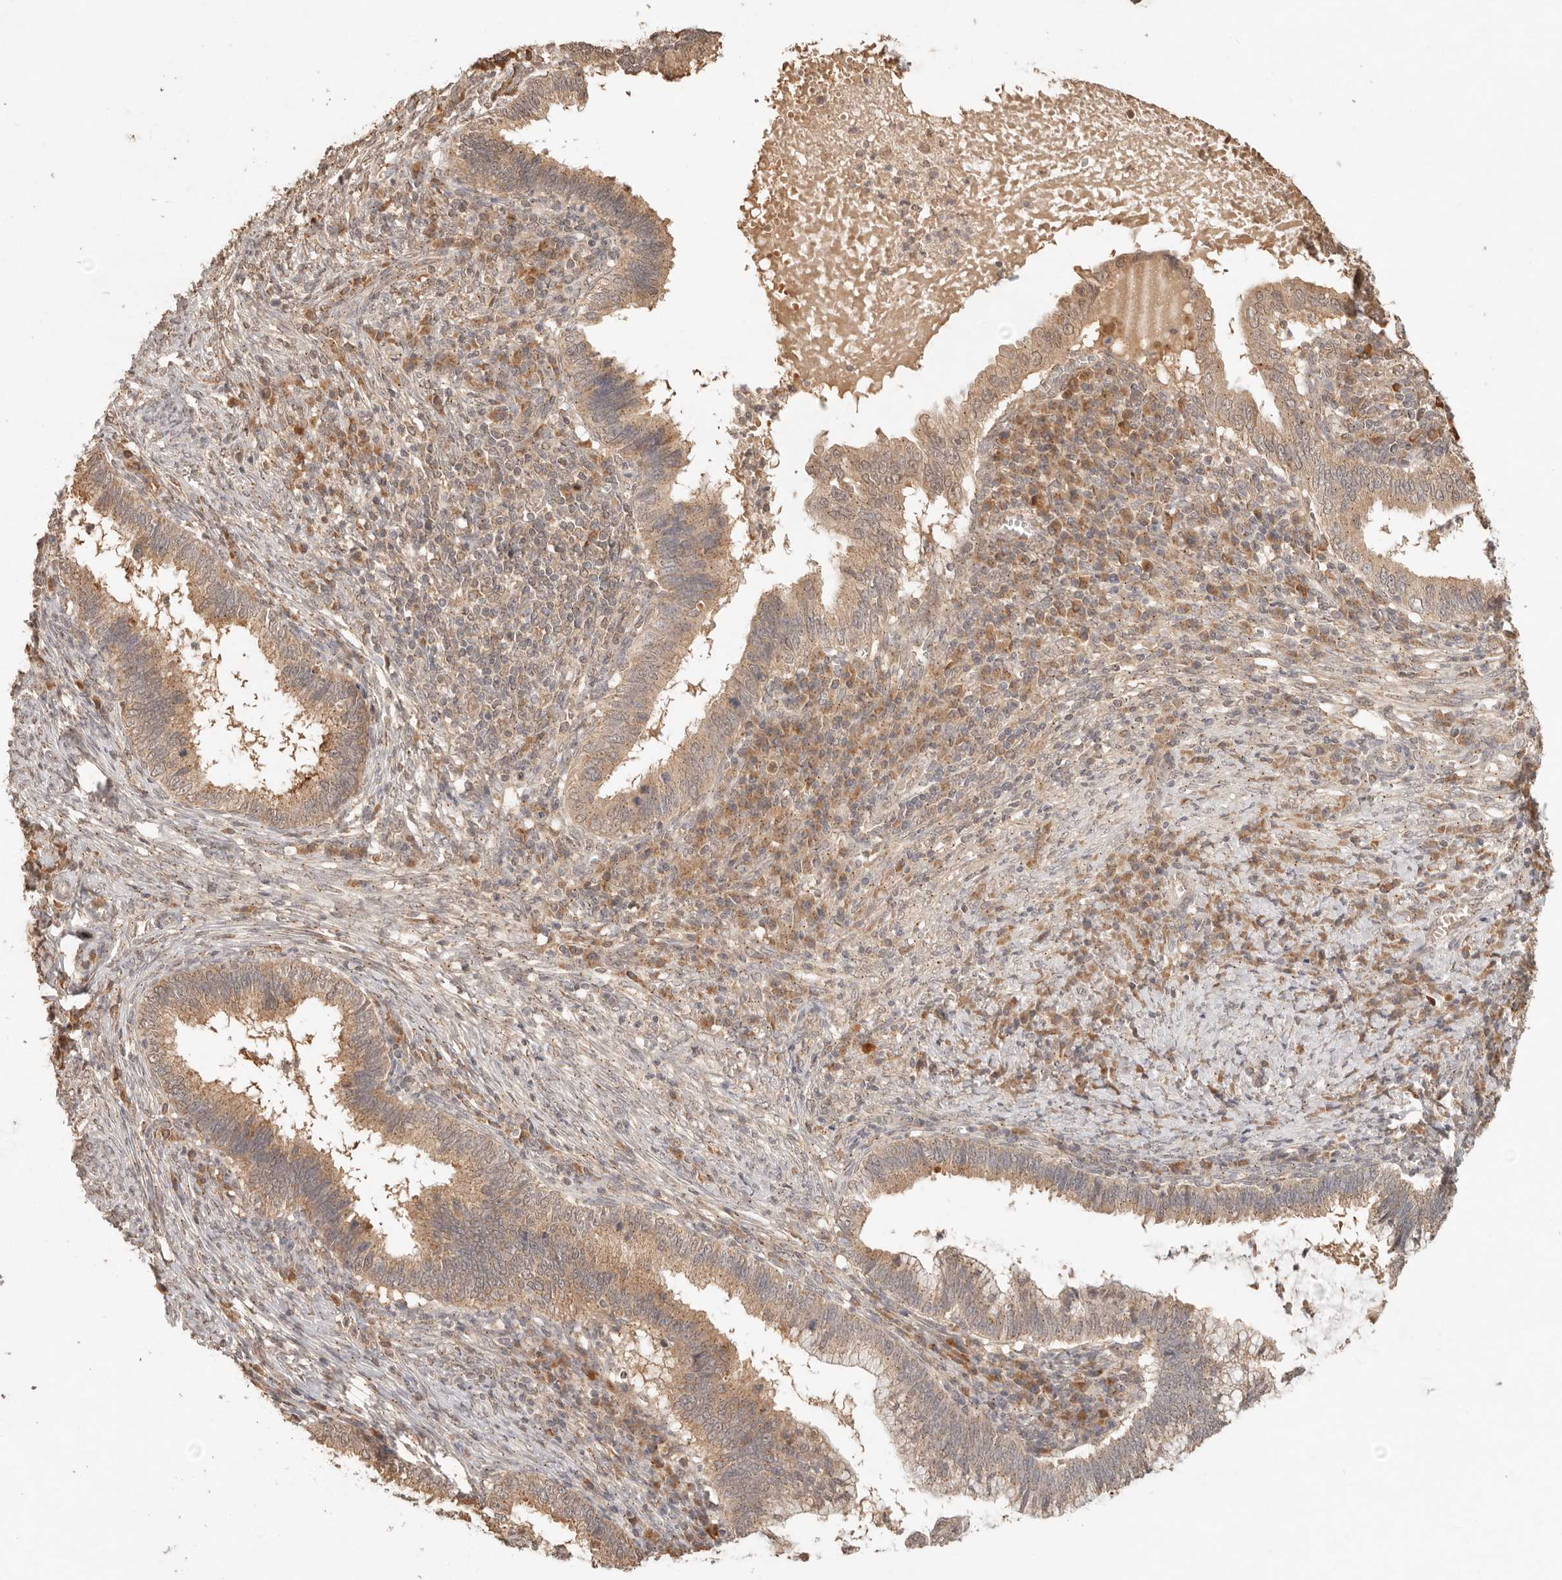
{"staining": {"intensity": "moderate", "quantity": ">75%", "location": "cytoplasmic/membranous"}, "tissue": "cervical cancer", "cell_type": "Tumor cells", "image_type": "cancer", "snomed": [{"axis": "morphology", "description": "Adenocarcinoma, NOS"}, {"axis": "topography", "description": "Cervix"}], "caption": "Immunohistochemical staining of cervical adenocarcinoma shows medium levels of moderate cytoplasmic/membranous staining in about >75% of tumor cells. Using DAB (3,3'-diaminobenzidine) (brown) and hematoxylin (blue) stains, captured at high magnification using brightfield microscopy.", "gene": "LMO4", "patient": {"sex": "female", "age": 36}}